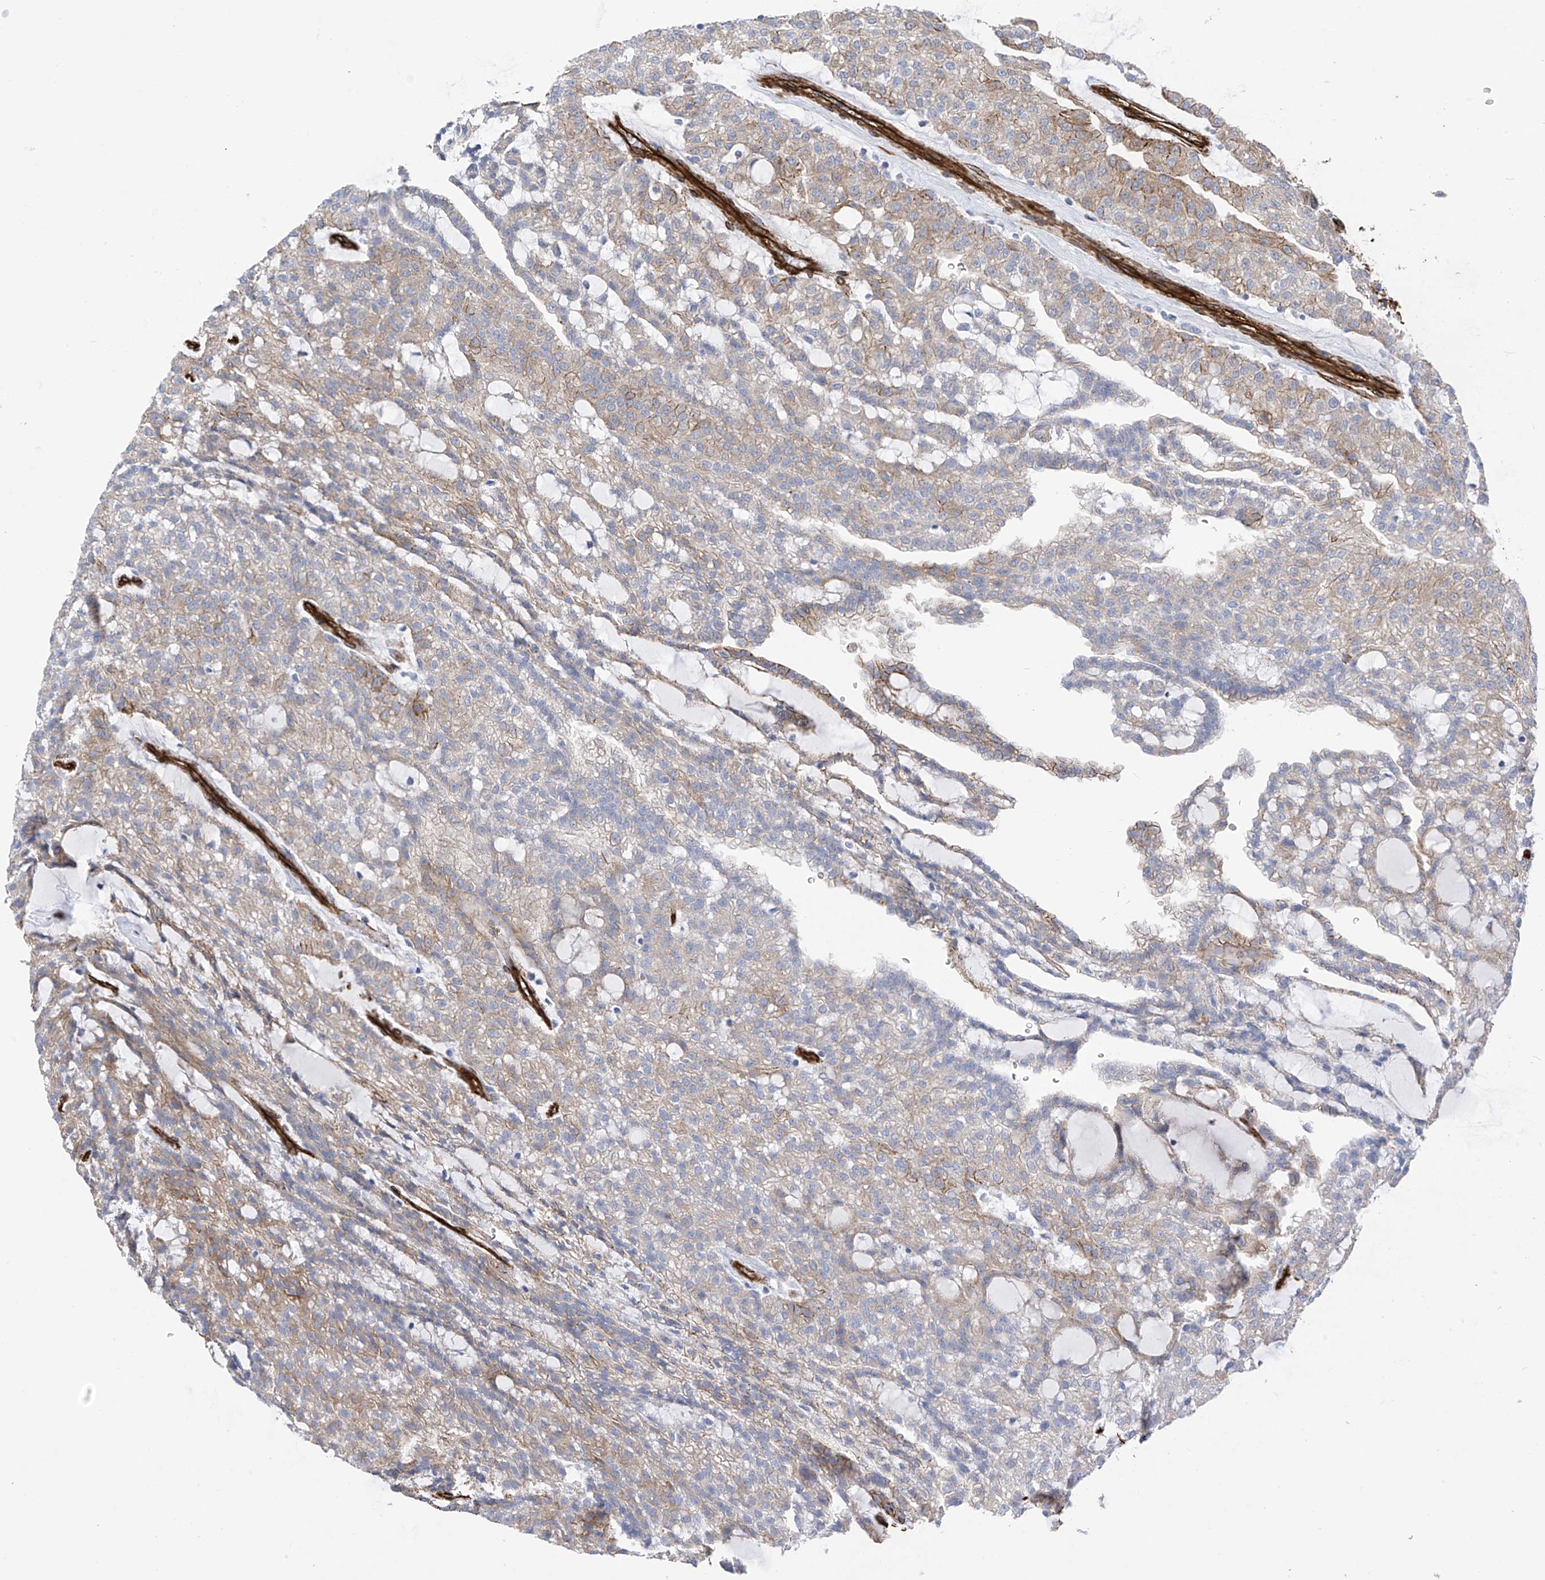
{"staining": {"intensity": "moderate", "quantity": "25%-75%", "location": "cytoplasmic/membranous"}, "tissue": "renal cancer", "cell_type": "Tumor cells", "image_type": "cancer", "snomed": [{"axis": "morphology", "description": "Adenocarcinoma, NOS"}, {"axis": "topography", "description": "Kidney"}], "caption": "Renal cancer (adenocarcinoma) stained with immunohistochemistry (IHC) shows moderate cytoplasmic/membranous expression in approximately 25%-75% of tumor cells. Immunohistochemistry (ihc) stains the protein in brown and the nuclei are stained blue.", "gene": "UBTD1", "patient": {"sex": "male", "age": 63}}